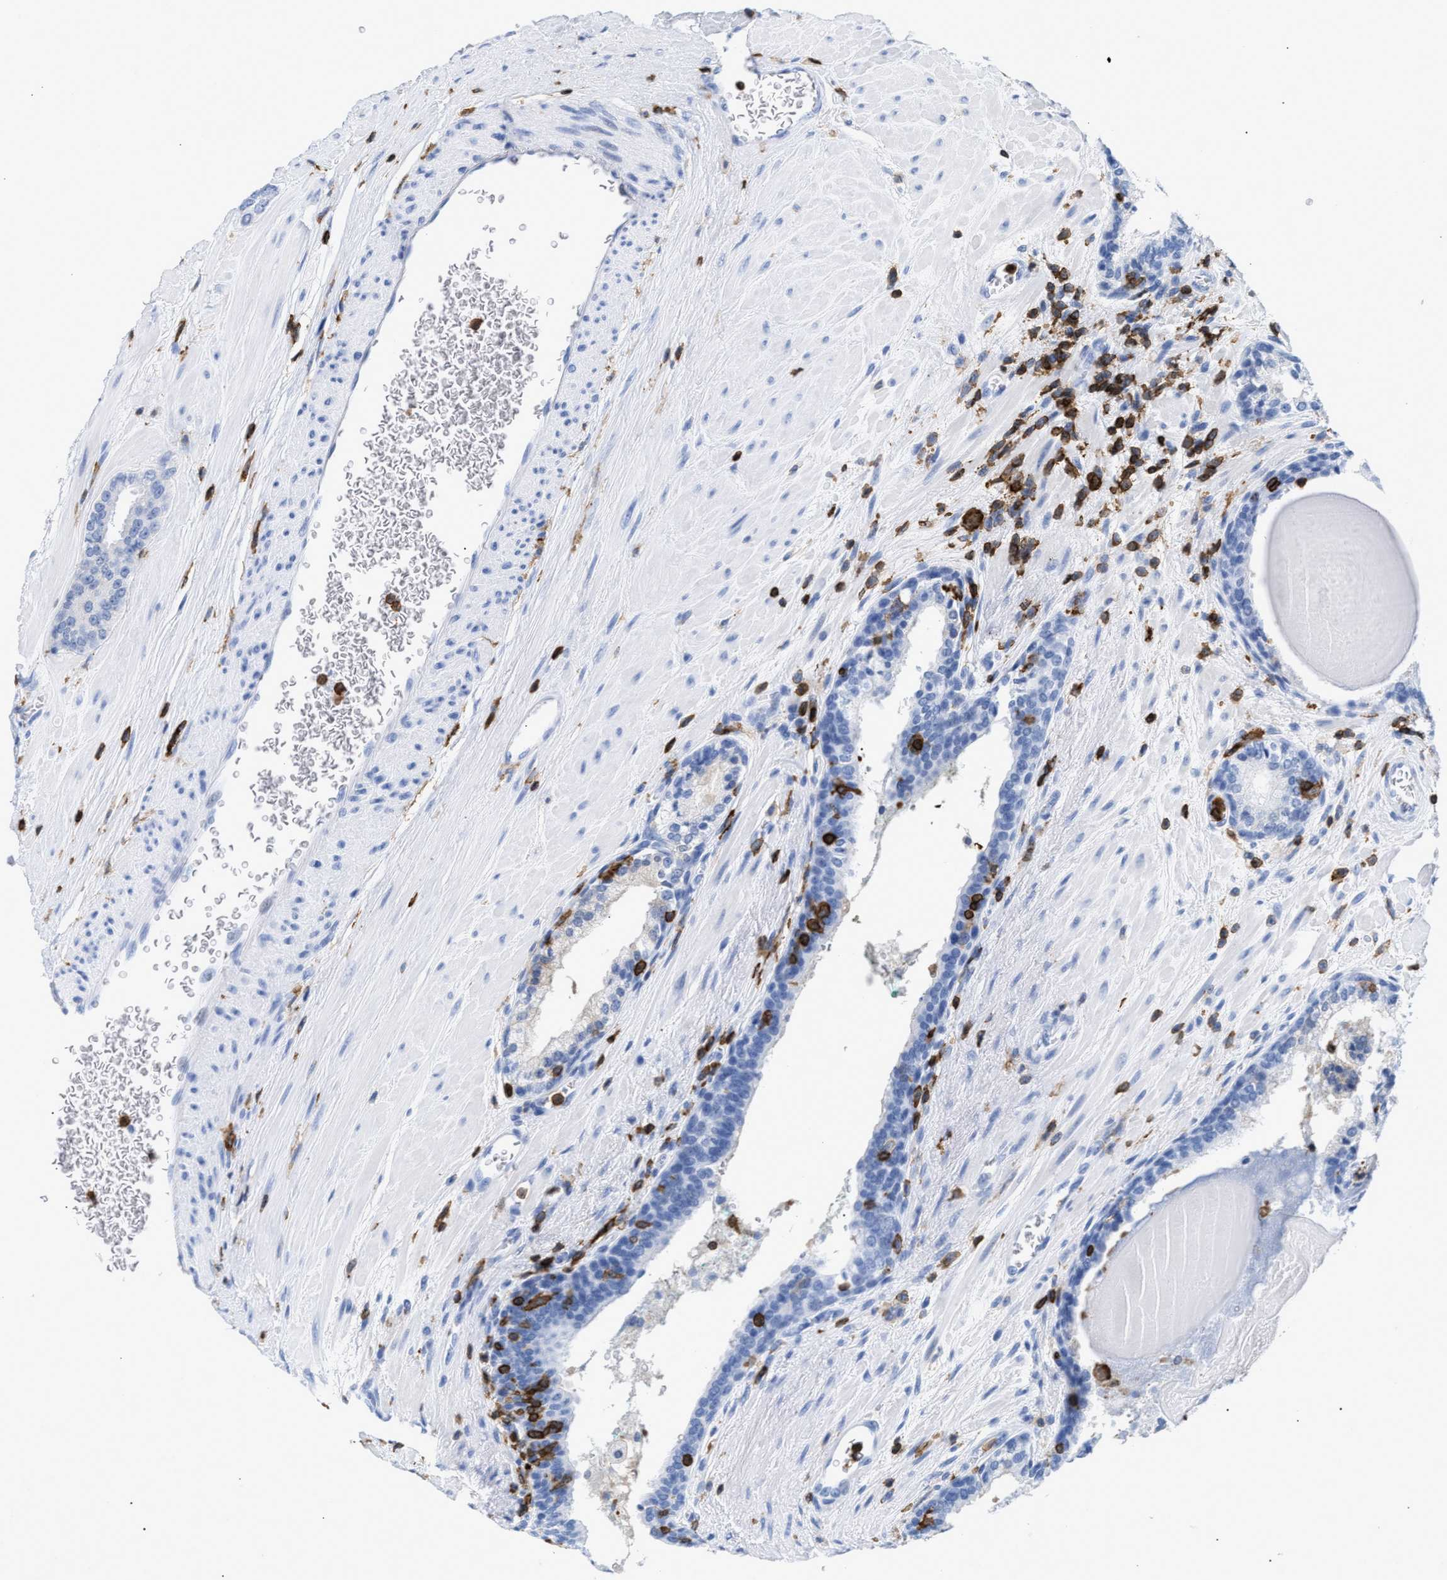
{"staining": {"intensity": "negative", "quantity": "none", "location": "none"}, "tissue": "prostate cancer", "cell_type": "Tumor cells", "image_type": "cancer", "snomed": [{"axis": "morphology", "description": "Adenocarcinoma, High grade"}, {"axis": "topography", "description": "Prostate"}], "caption": "A high-resolution histopathology image shows immunohistochemistry staining of prostate cancer (adenocarcinoma (high-grade)), which demonstrates no significant positivity in tumor cells.", "gene": "LCP1", "patient": {"sex": "male", "age": 60}}